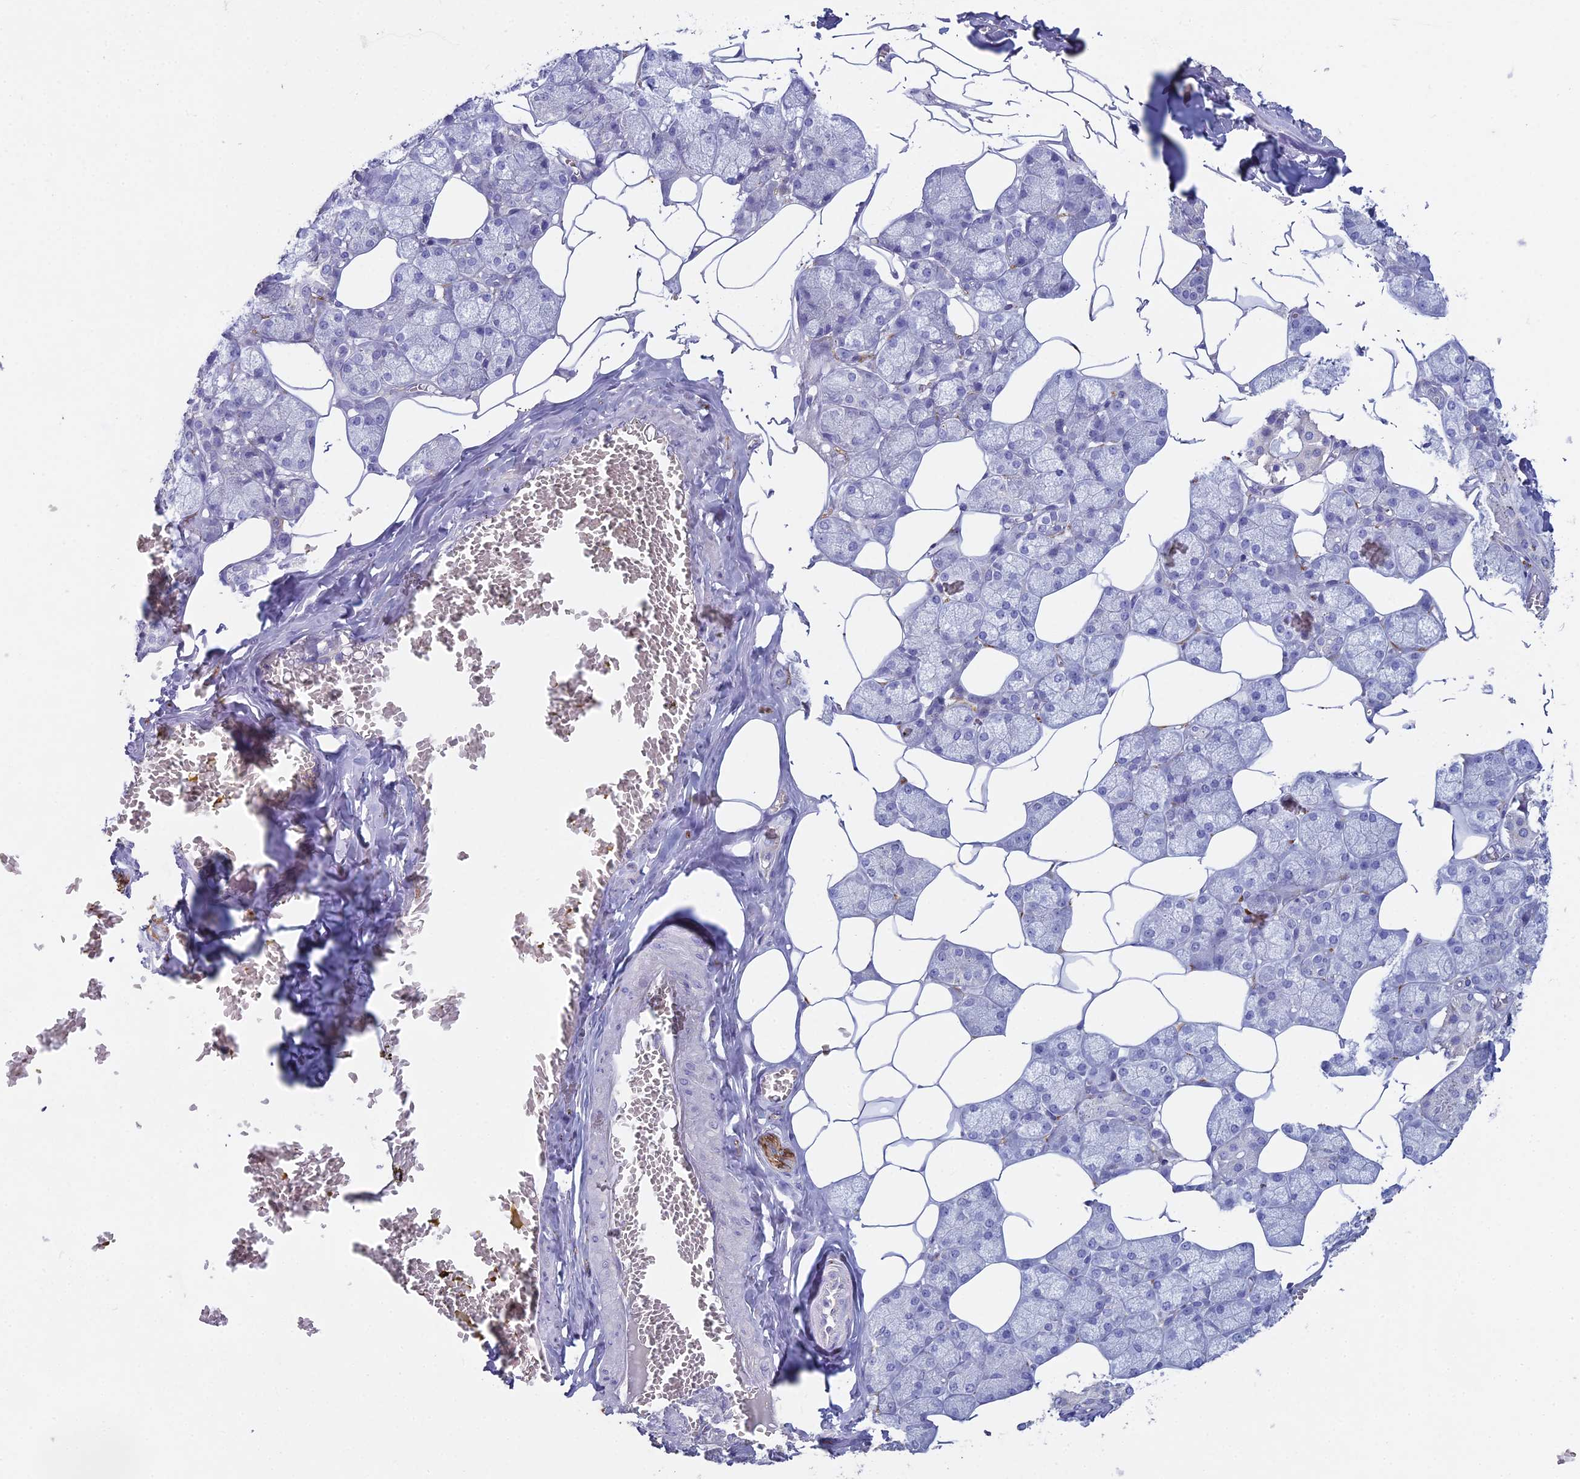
{"staining": {"intensity": "negative", "quantity": "none", "location": "none"}, "tissue": "salivary gland", "cell_type": "Glandular cells", "image_type": "normal", "snomed": [{"axis": "morphology", "description": "Normal tissue, NOS"}, {"axis": "topography", "description": "Salivary gland"}], "caption": "Immunohistochemical staining of normal salivary gland shows no significant staining in glandular cells.", "gene": "NCAM1", "patient": {"sex": "male", "age": 62}}